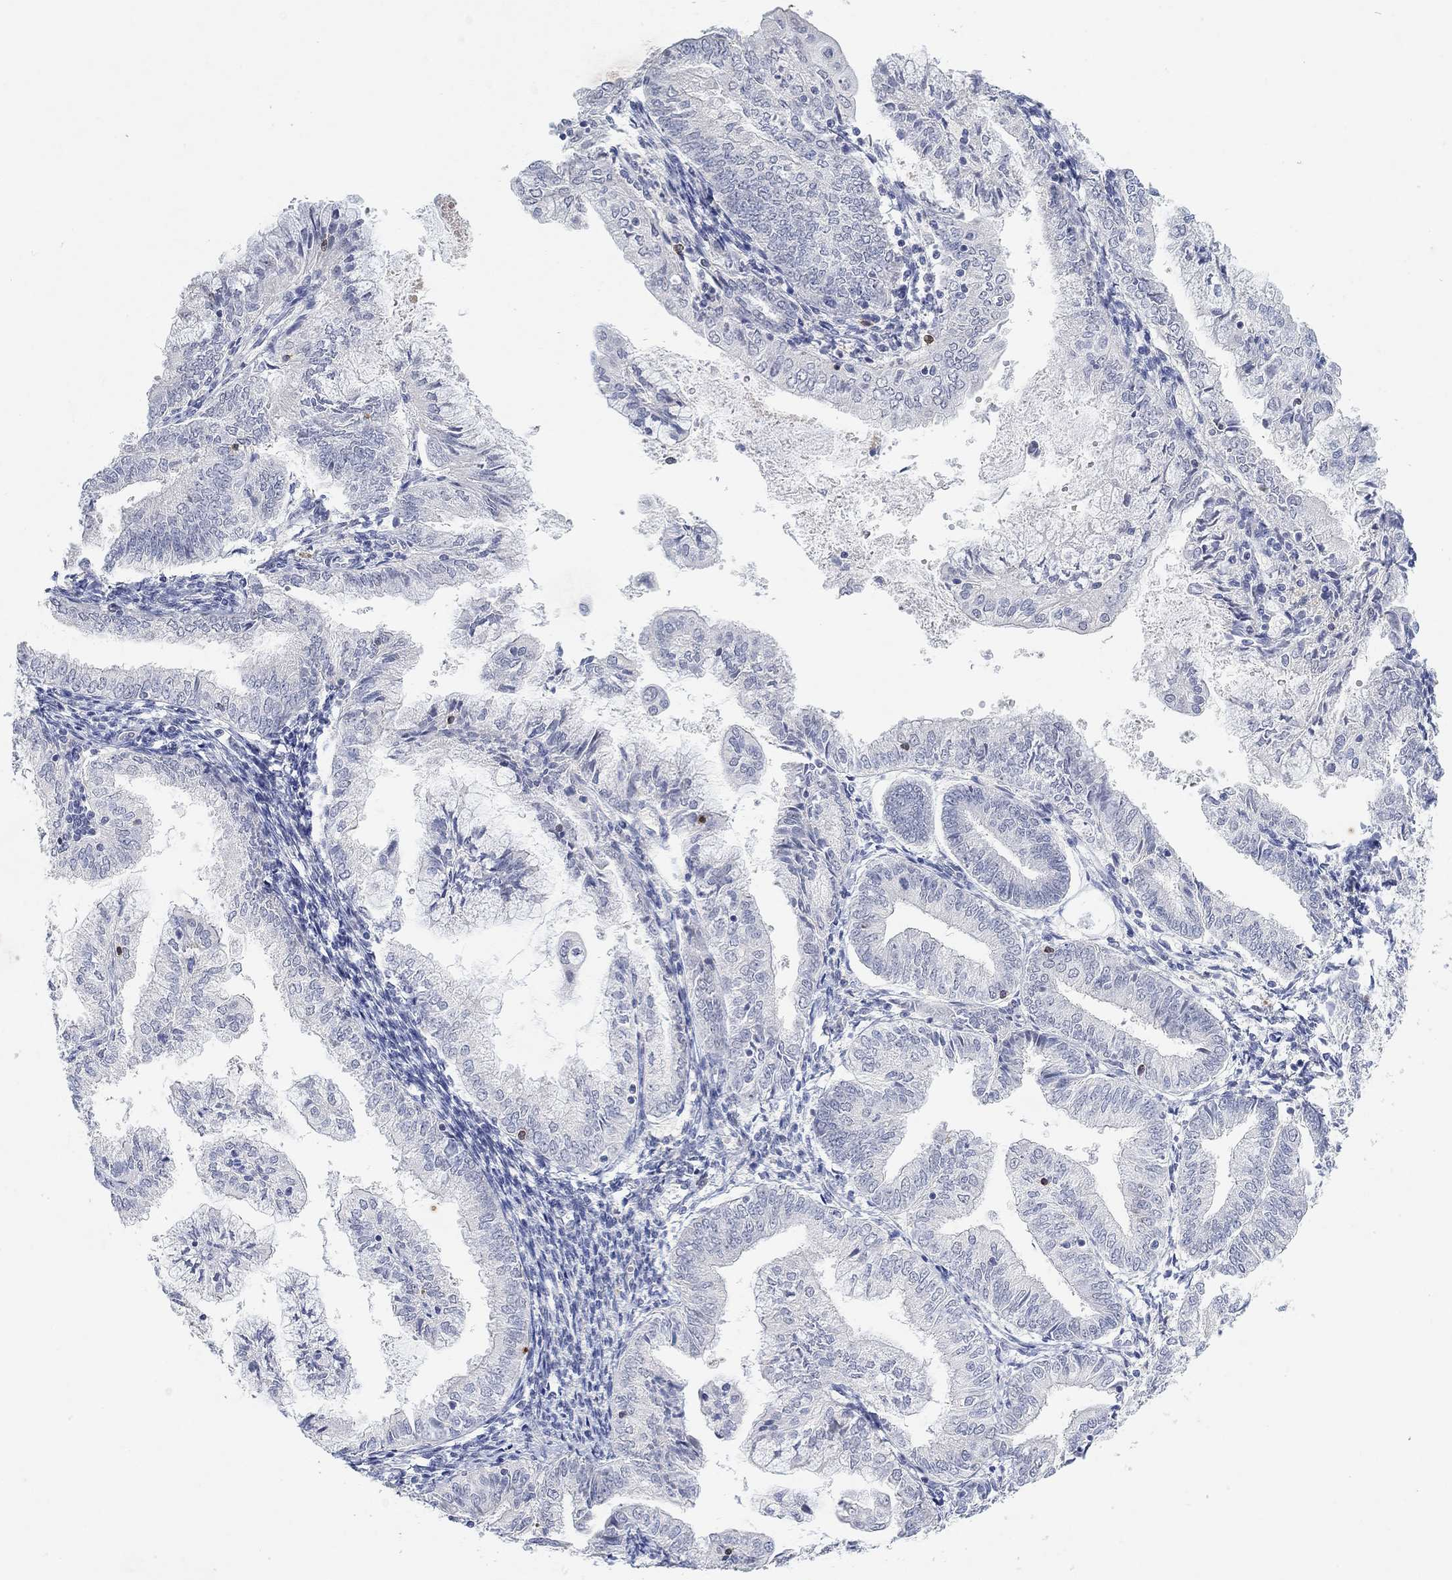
{"staining": {"intensity": "negative", "quantity": "none", "location": "none"}, "tissue": "endometrial cancer", "cell_type": "Tumor cells", "image_type": "cancer", "snomed": [{"axis": "morphology", "description": "Adenocarcinoma, NOS"}, {"axis": "topography", "description": "Endometrium"}], "caption": "Tumor cells show no significant protein positivity in endometrial adenocarcinoma.", "gene": "VAT1L", "patient": {"sex": "female", "age": 56}}